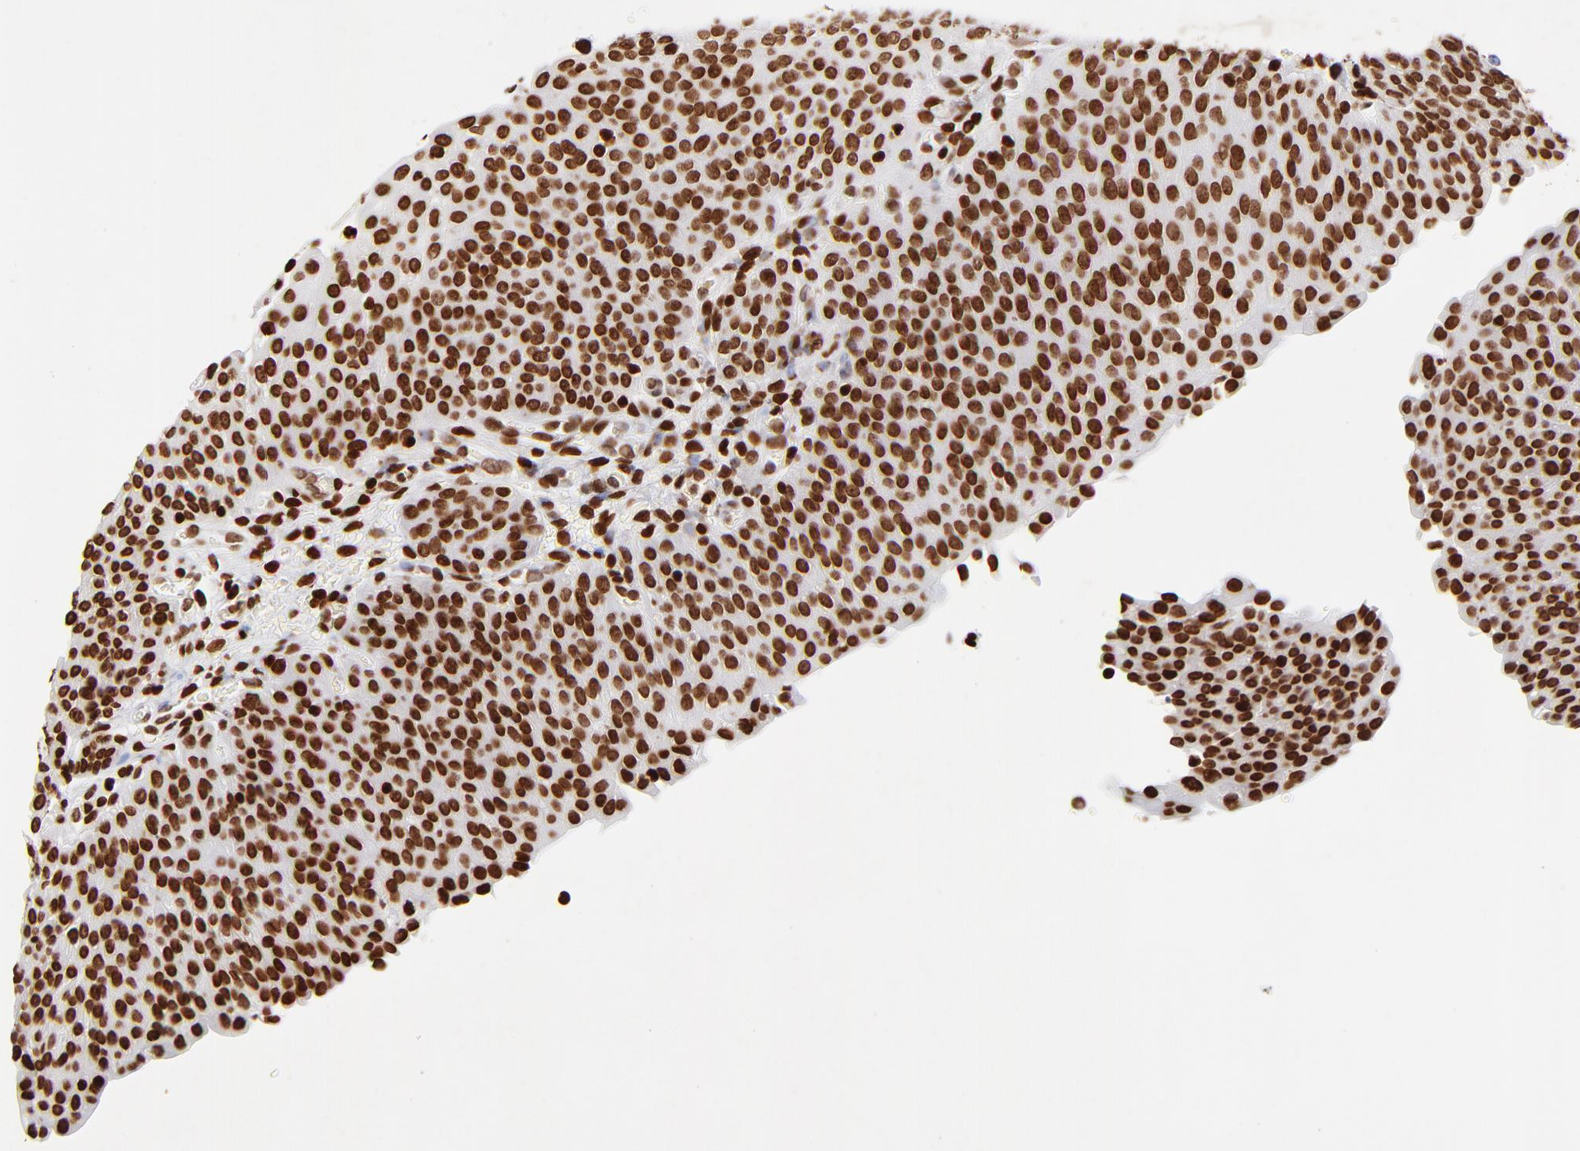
{"staining": {"intensity": "strong", "quantity": ">75%", "location": "nuclear"}, "tissue": "urinary bladder", "cell_type": "Urothelial cells", "image_type": "normal", "snomed": [{"axis": "morphology", "description": "Normal tissue, NOS"}, {"axis": "morphology", "description": "Dysplasia, NOS"}, {"axis": "topography", "description": "Urinary bladder"}], "caption": "Immunohistochemistry (IHC) histopathology image of normal human urinary bladder stained for a protein (brown), which displays high levels of strong nuclear expression in about >75% of urothelial cells.", "gene": "FBH1", "patient": {"sex": "male", "age": 35}}